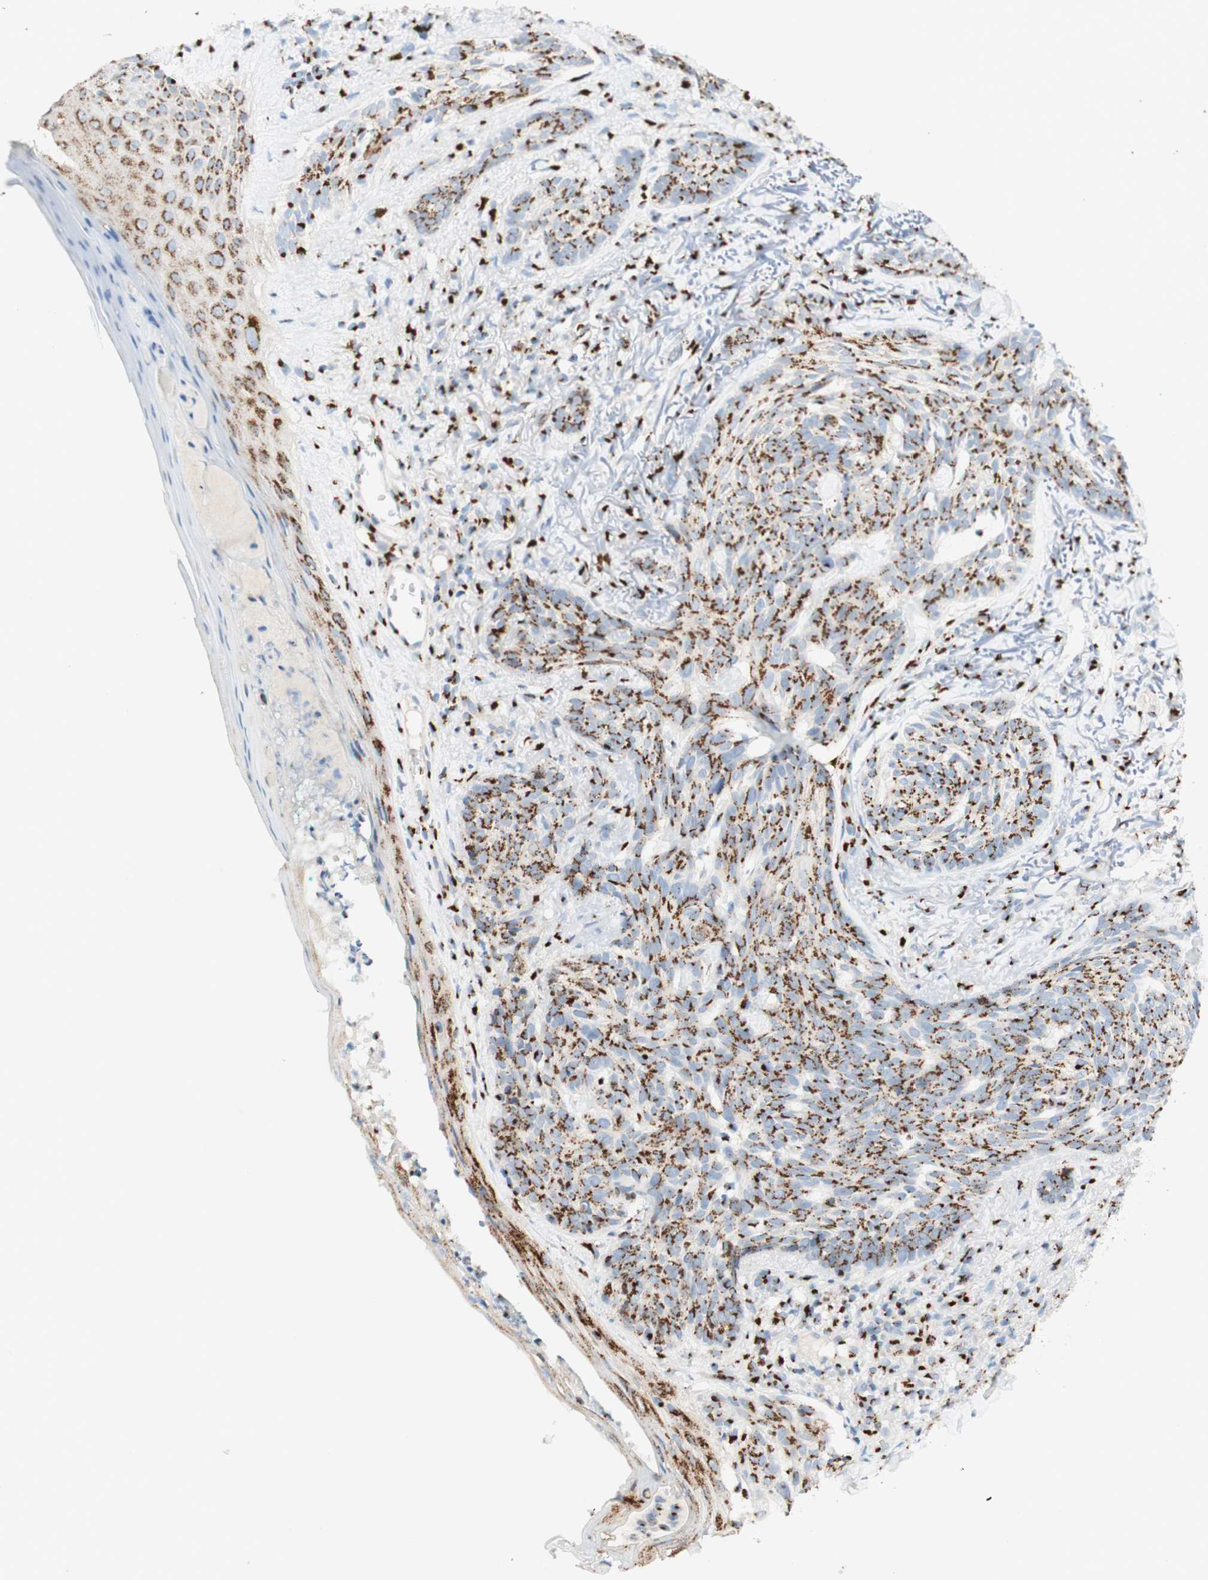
{"staining": {"intensity": "strong", "quantity": ">75%", "location": "cytoplasmic/membranous"}, "tissue": "skin cancer", "cell_type": "Tumor cells", "image_type": "cancer", "snomed": [{"axis": "morphology", "description": "Basal cell carcinoma"}, {"axis": "topography", "description": "Skin"}], "caption": "A brown stain labels strong cytoplasmic/membranous expression of a protein in human skin cancer tumor cells.", "gene": "GOLGB1", "patient": {"sex": "male", "age": 43}}